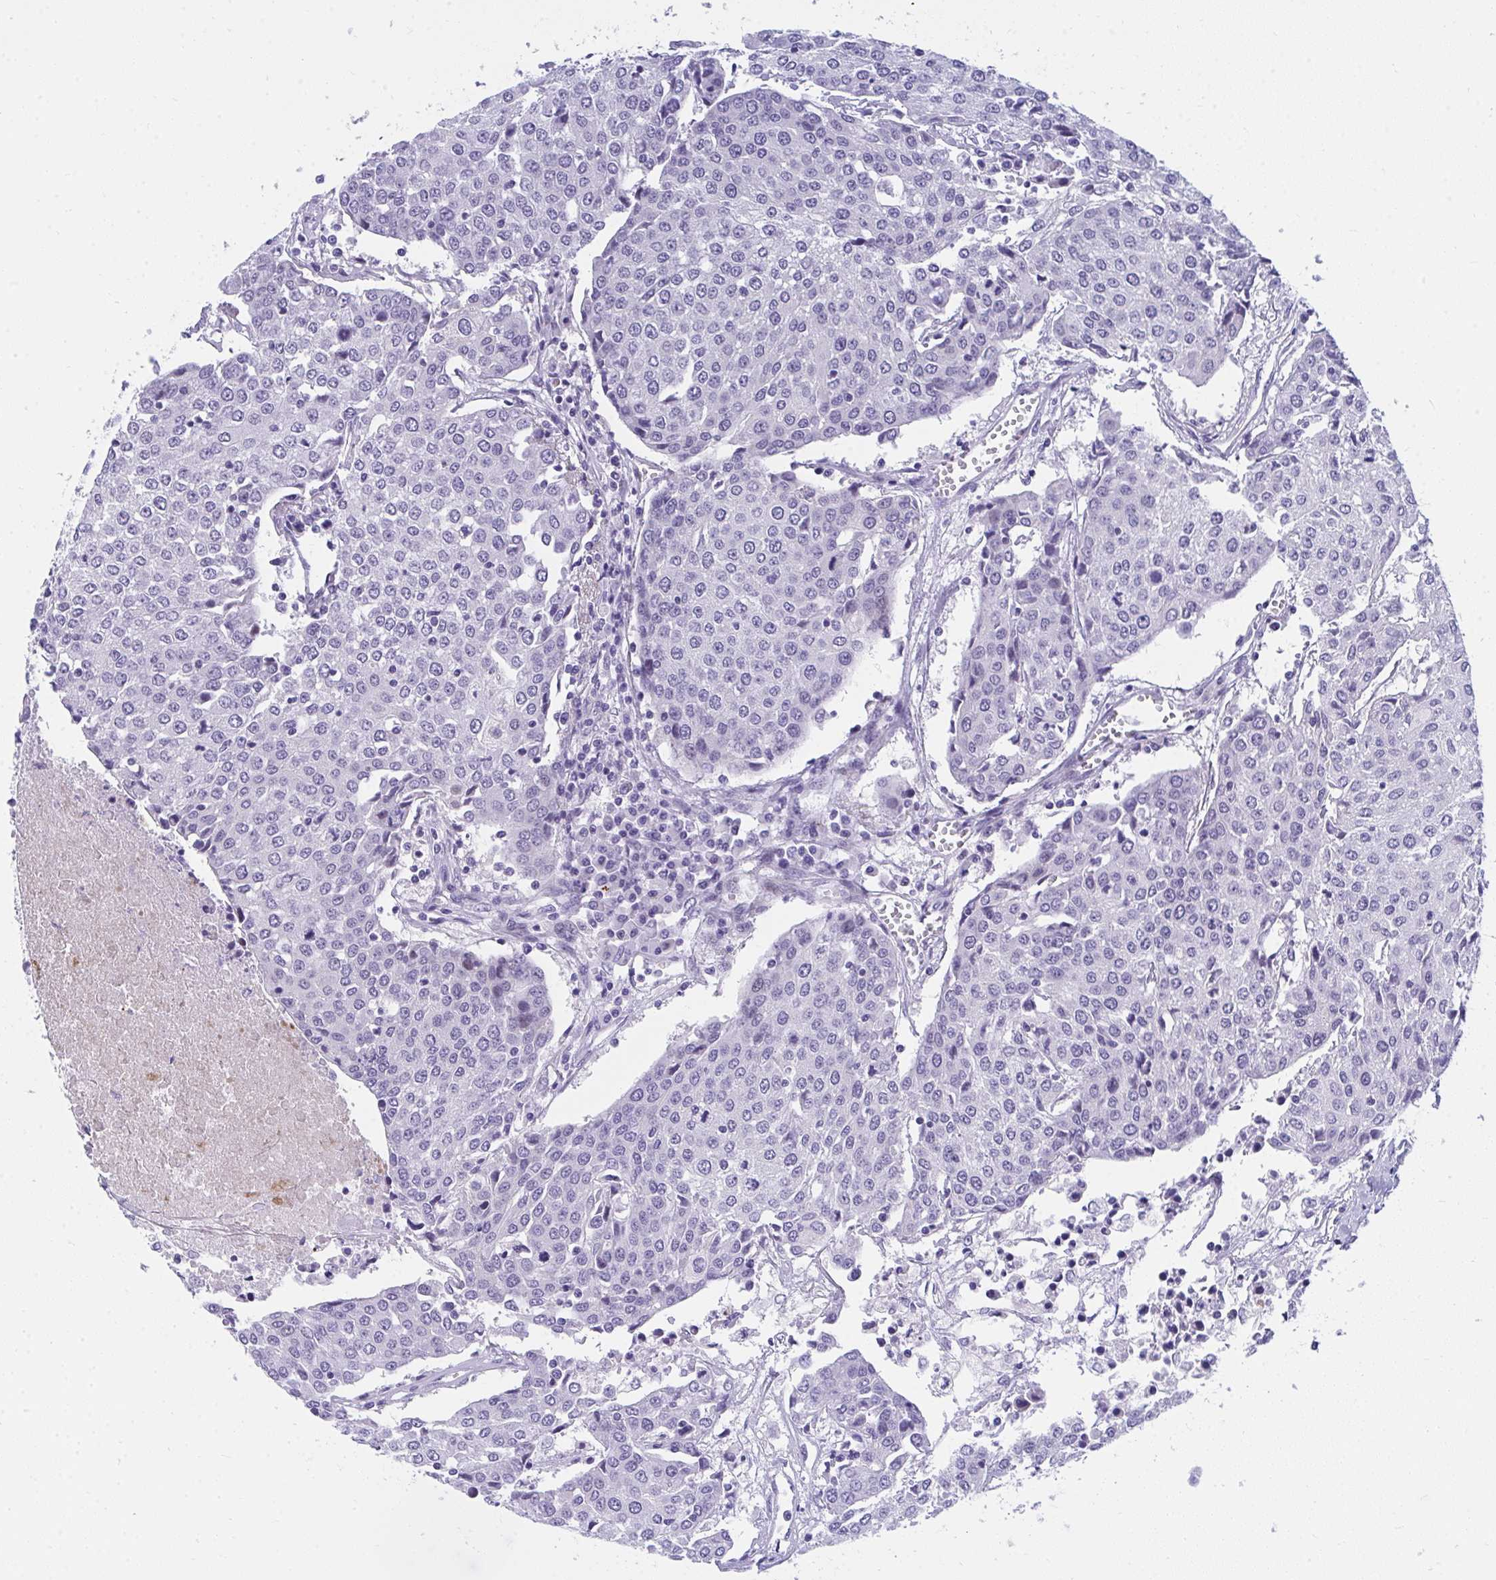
{"staining": {"intensity": "negative", "quantity": "none", "location": "none"}, "tissue": "urothelial cancer", "cell_type": "Tumor cells", "image_type": "cancer", "snomed": [{"axis": "morphology", "description": "Urothelial carcinoma, High grade"}, {"axis": "topography", "description": "Urinary bladder"}], "caption": "This is a micrograph of immunohistochemistry (IHC) staining of urothelial cancer, which shows no staining in tumor cells. (Brightfield microscopy of DAB immunohistochemistry at high magnification).", "gene": "TSBP1", "patient": {"sex": "female", "age": 85}}